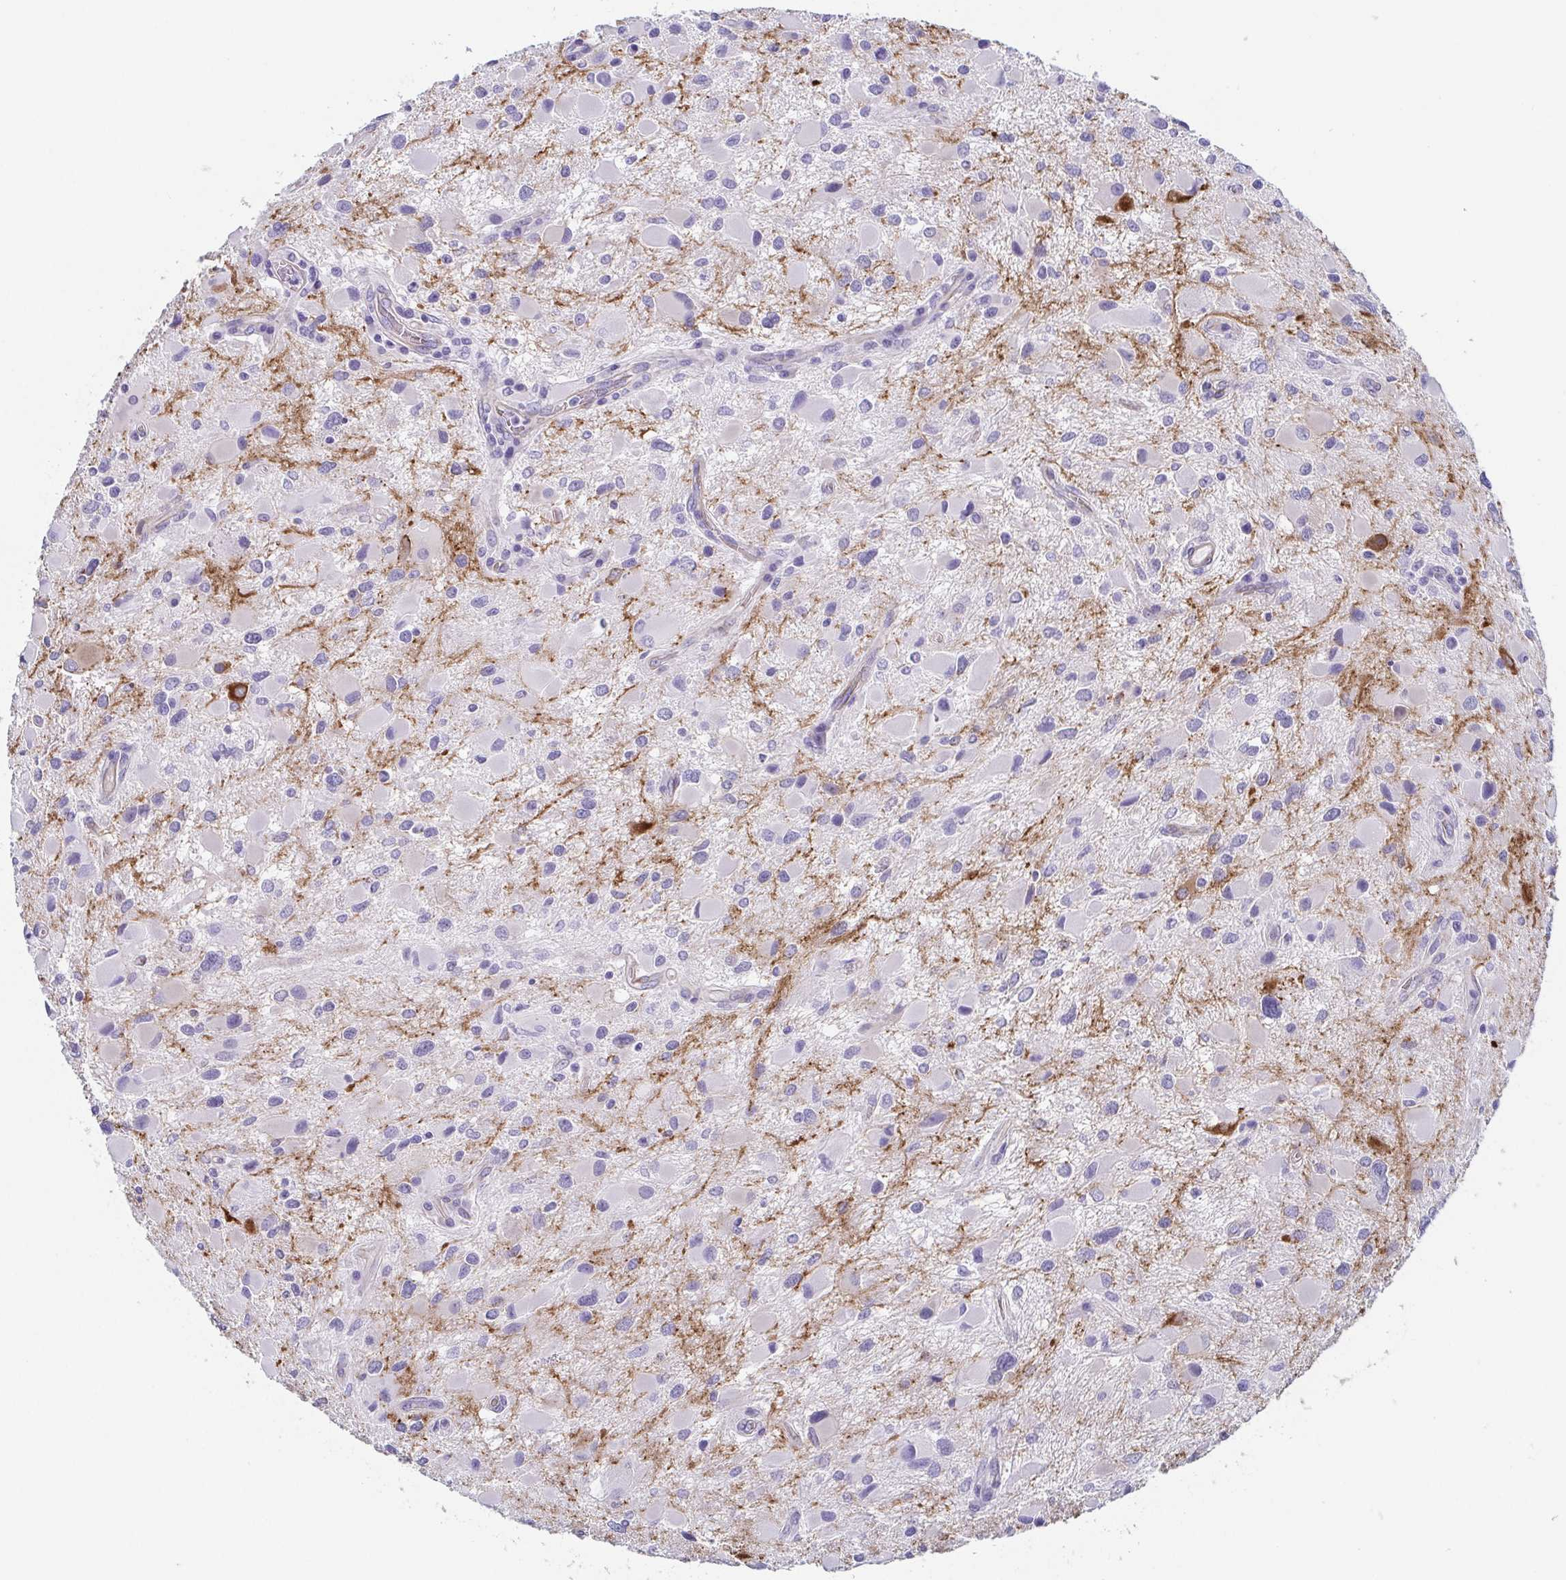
{"staining": {"intensity": "negative", "quantity": "none", "location": "none"}, "tissue": "glioma", "cell_type": "Tumor cells", "image_type": "cancer", "snomed": [{"axis": "morphology", "description": "Glioma, malignant, Low grade"}, {"axis": "topography", "description": "Brain"}], "caption": "The micrograph reveals no significant staining in tumor cells of malignant glioma (low-grade). (Brightfield microscopy of DAB (3,3'-diaminobenzidine) immunohistochemistry at high magnification).", "gene": "DYNC1I1", "patient": {"sex": "female", "age": 32}}